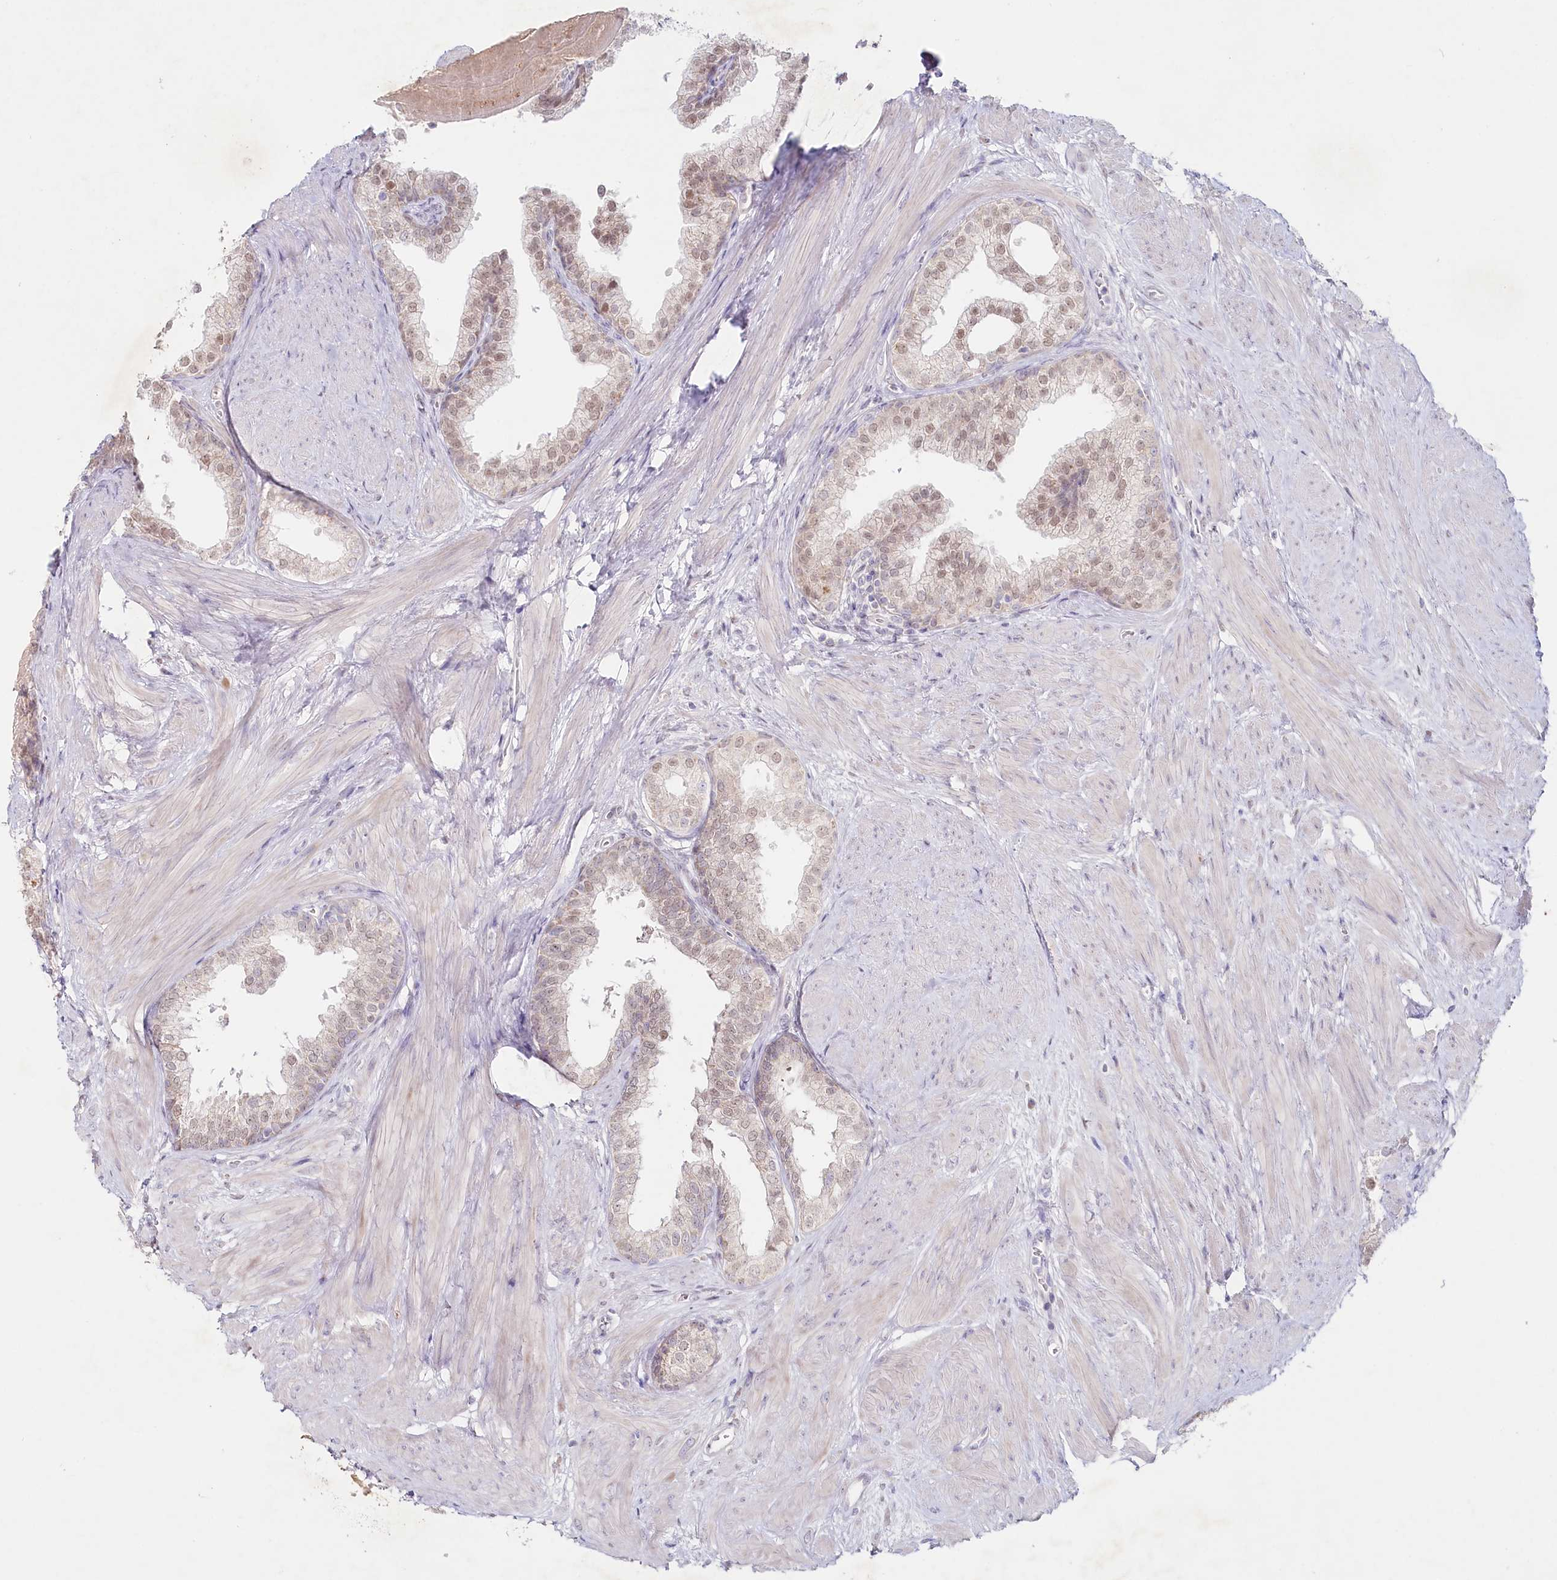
{"staining": {"intensity": "moderate", "quantity": ">75%", "location": "nuclear"}, "tissue": "prostate", "cell_type": "Glandular cells", "image_type": "normal", "snomed": [{"axis": "morphology", "description": "Normal tissue, NOS"}, {"axis": "topography", "description": "Prostate"}], "caption": "Immunohistochemical staining of benign prostate exhibits >75% levels of moderate nuclear protein positivity in approximately >75% of glandular cells. The protein of interest is shown in brown color, while the nuclei are stained blue.", "gene": "PSAPL1", "patient": {"sex": "male", "age": 48}}